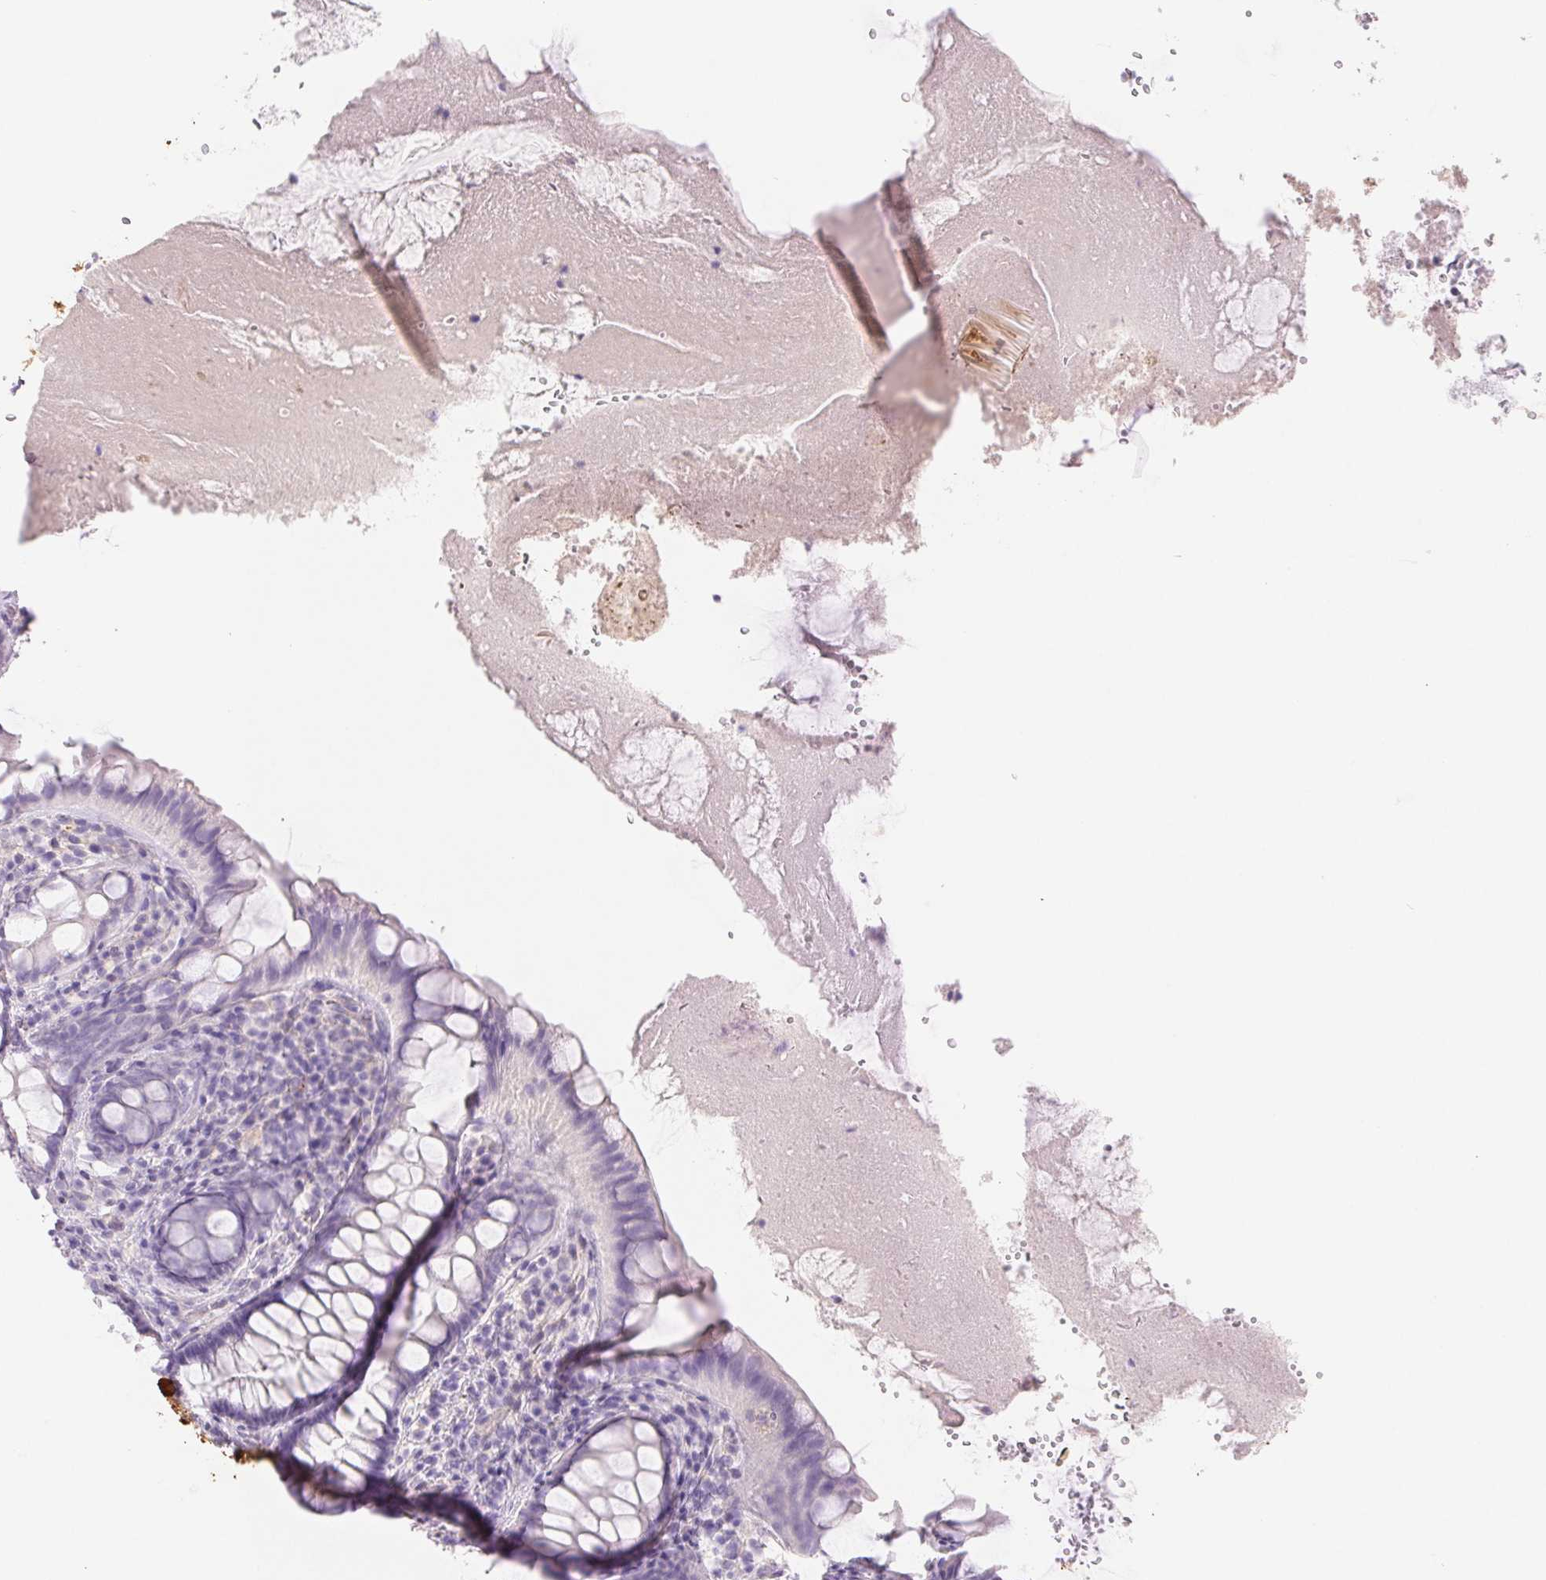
{"staining": {"intensity": "negative", "quantity": "none", "location": "none"}, "tissue": "rectum", "cell_type": "Glandular cells", "image_type": "normal", "snomed": [{"axis": "morphology", "description": "Normal tissue, NOS"}, {"axis": "topography", "description": "Rectum"}], "caption": "Glandular cells are negative for protein expression in normal human rectum. (DAB IHC visualized using brightfield microscopy, high magnification).", "gene": "PNLIP", "patient": {"sex": "female", "age": 69}}